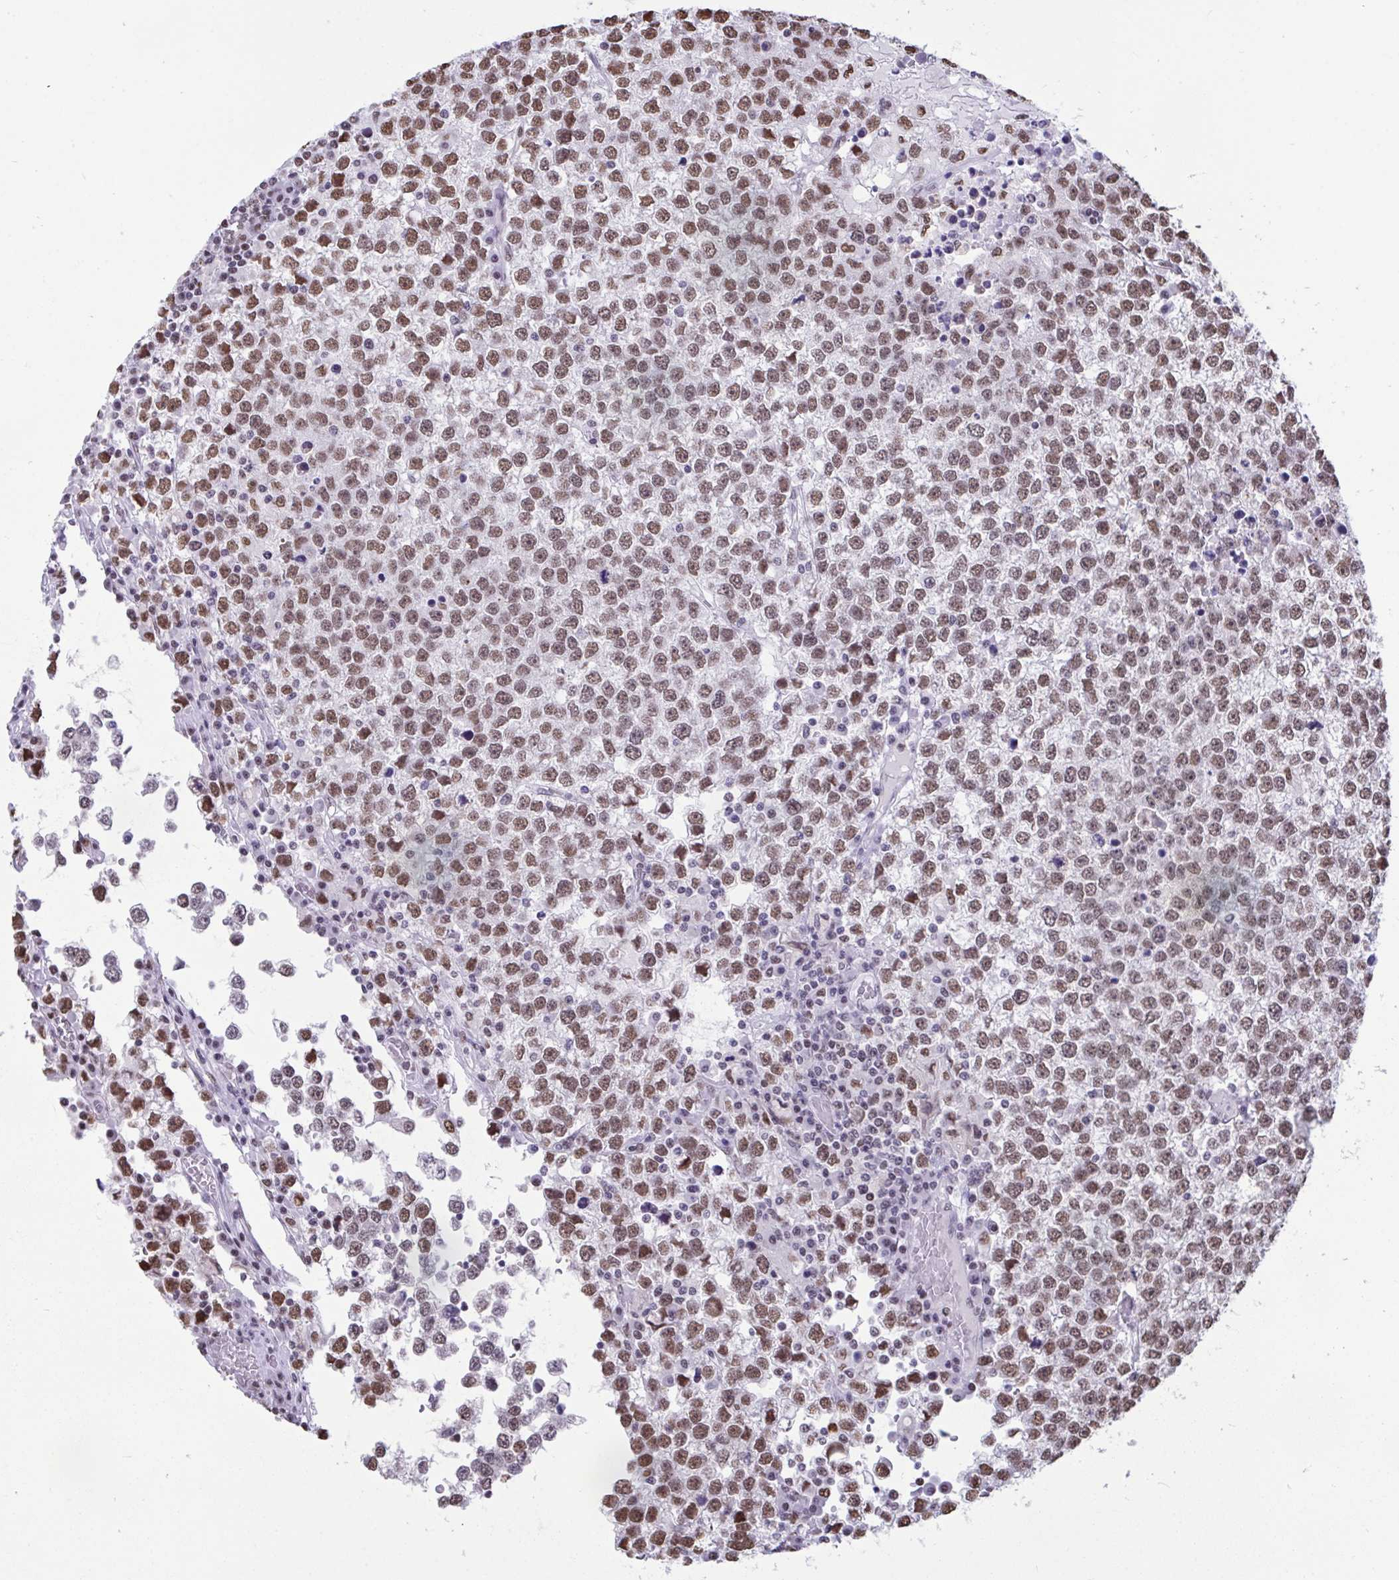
{"staining": {"intensity": "moderate", "quantity": ">75%", "location": "nuclear"}, "tissue": "testis cancer", "cell_type": "Tumor cells", "image_type": "cancer", "snomed": [{"axis": "morphology", "description": "Seminoma, NOS"}, {"axis": "topography", "description": "Testis"}], "caption": "DAB immunohistochemical staining of human seminoma (testis) shows moderate nuclear protein positivity in about >75% of tumor cells.", "gene": "HNRNPDL", "patient": {"sex": "male", "age": 65}}